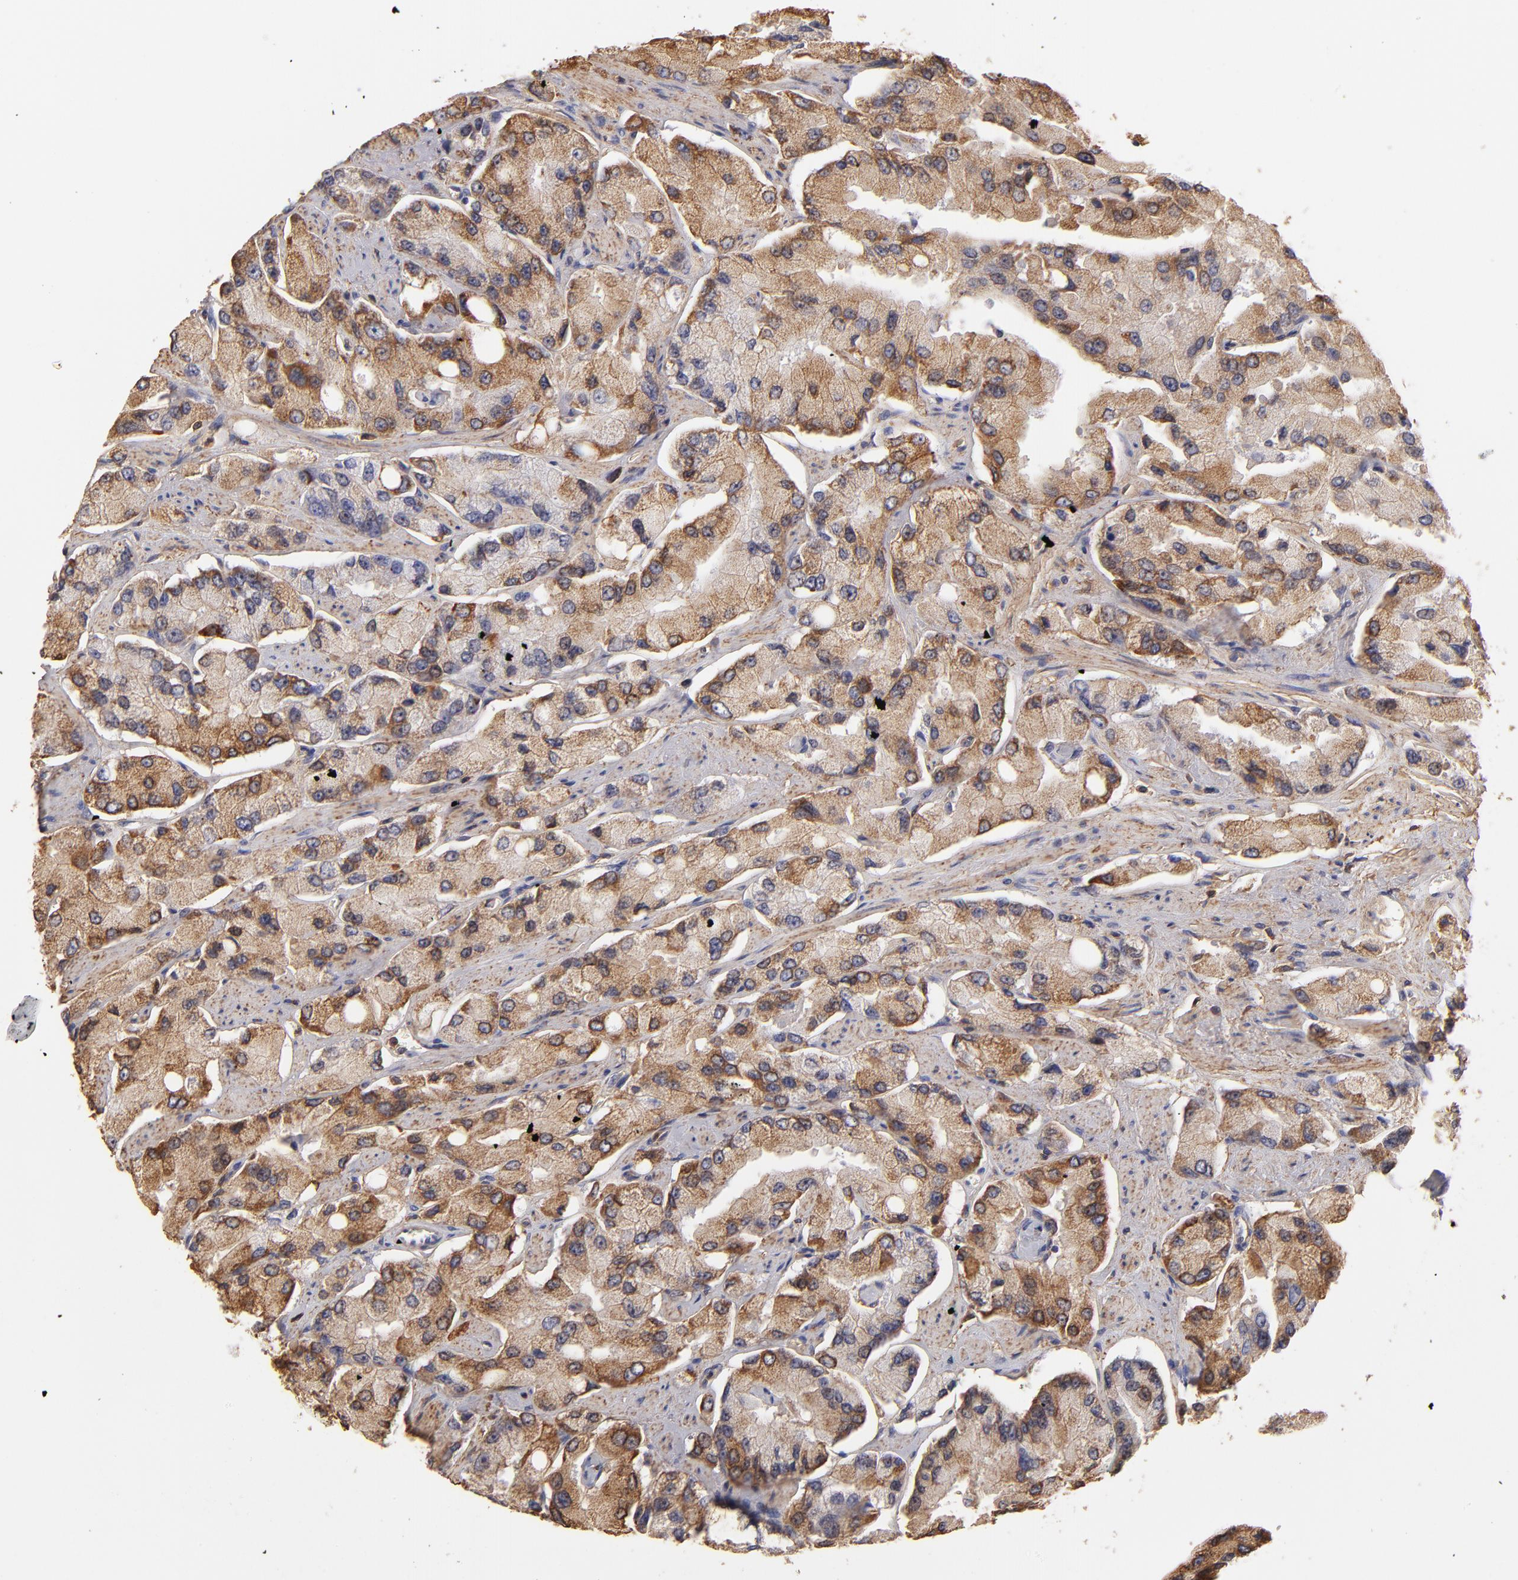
{"staining": {"intensity": "moderate", "quantity": ">75%", "location": "cytoplasmic/membranous"}, "tissue": "prostate cancer", "cell_type": "Tumor cells", "image_type": "cancer", "snomed": [{"axis": "morphology", "description": "Adenocarcinoma, High grade"}, {"axis": "topography", "description": "Prostate"}], "caption": "This is a histology image of immunohistochemistry staining of high-grade adenocarcinoma (prostate), which shows moderate staining in the cytoplasmic/membranous of tumor cells.", "gene": "ABCB1", "patient": {"sex": "male", "age": 58}}